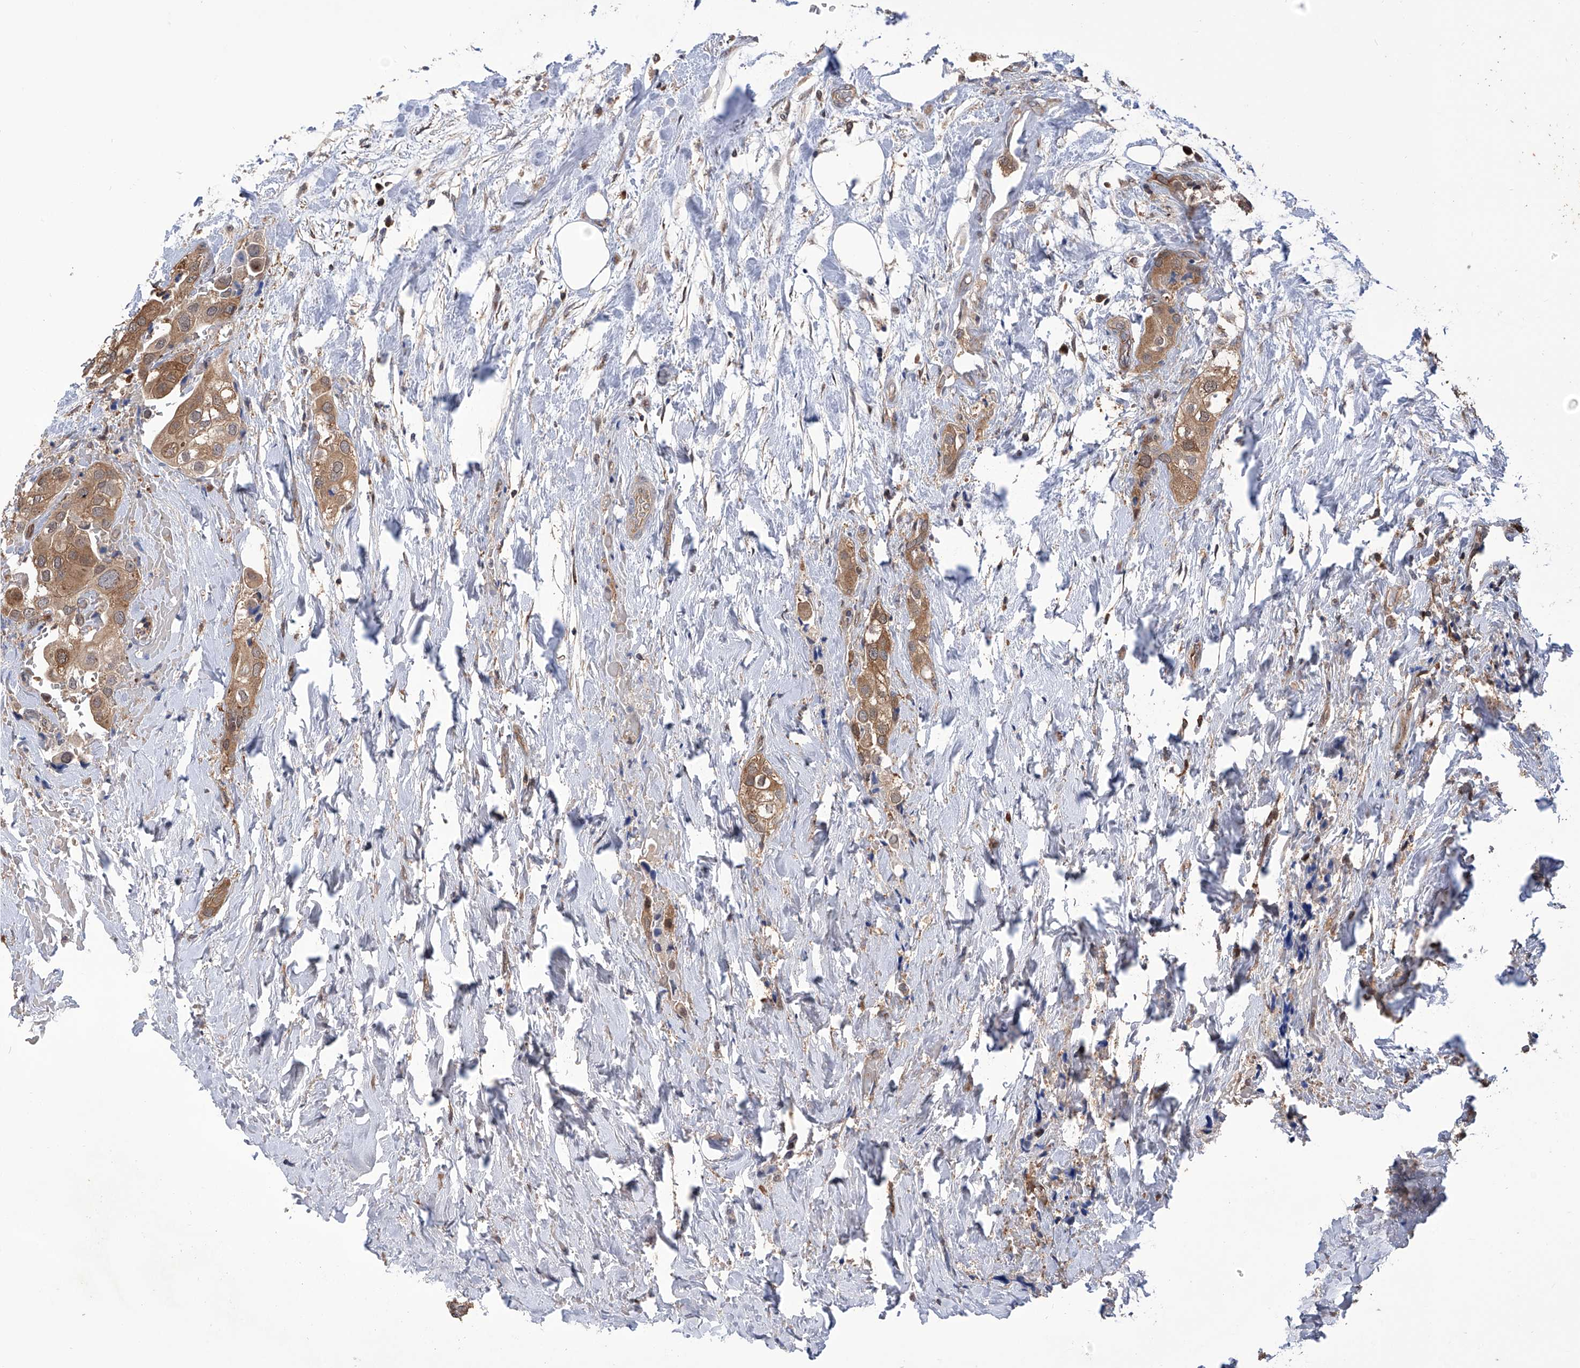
{"staining": {"intensity": "moderate", "quantity": ">75%", "location": "cytoplasmic/membranous"}, "tissue": "urothelial cancer", "cell_type": "Tumor cells", "image_type": "cancer", "snomed": [{"axis": "morphology", "description": "Urothelial carcinoma, High grade"}, {"axis": "topography", "description": "Urinary bladder"}], "caption": "A brown stain highlights moderate cytoplasmic/membranous staining of a protein in high-grade urothelial carcinoma tumor cells.", "gene": "NUDT17", "patient": {"sex": "male", "age": 64}}